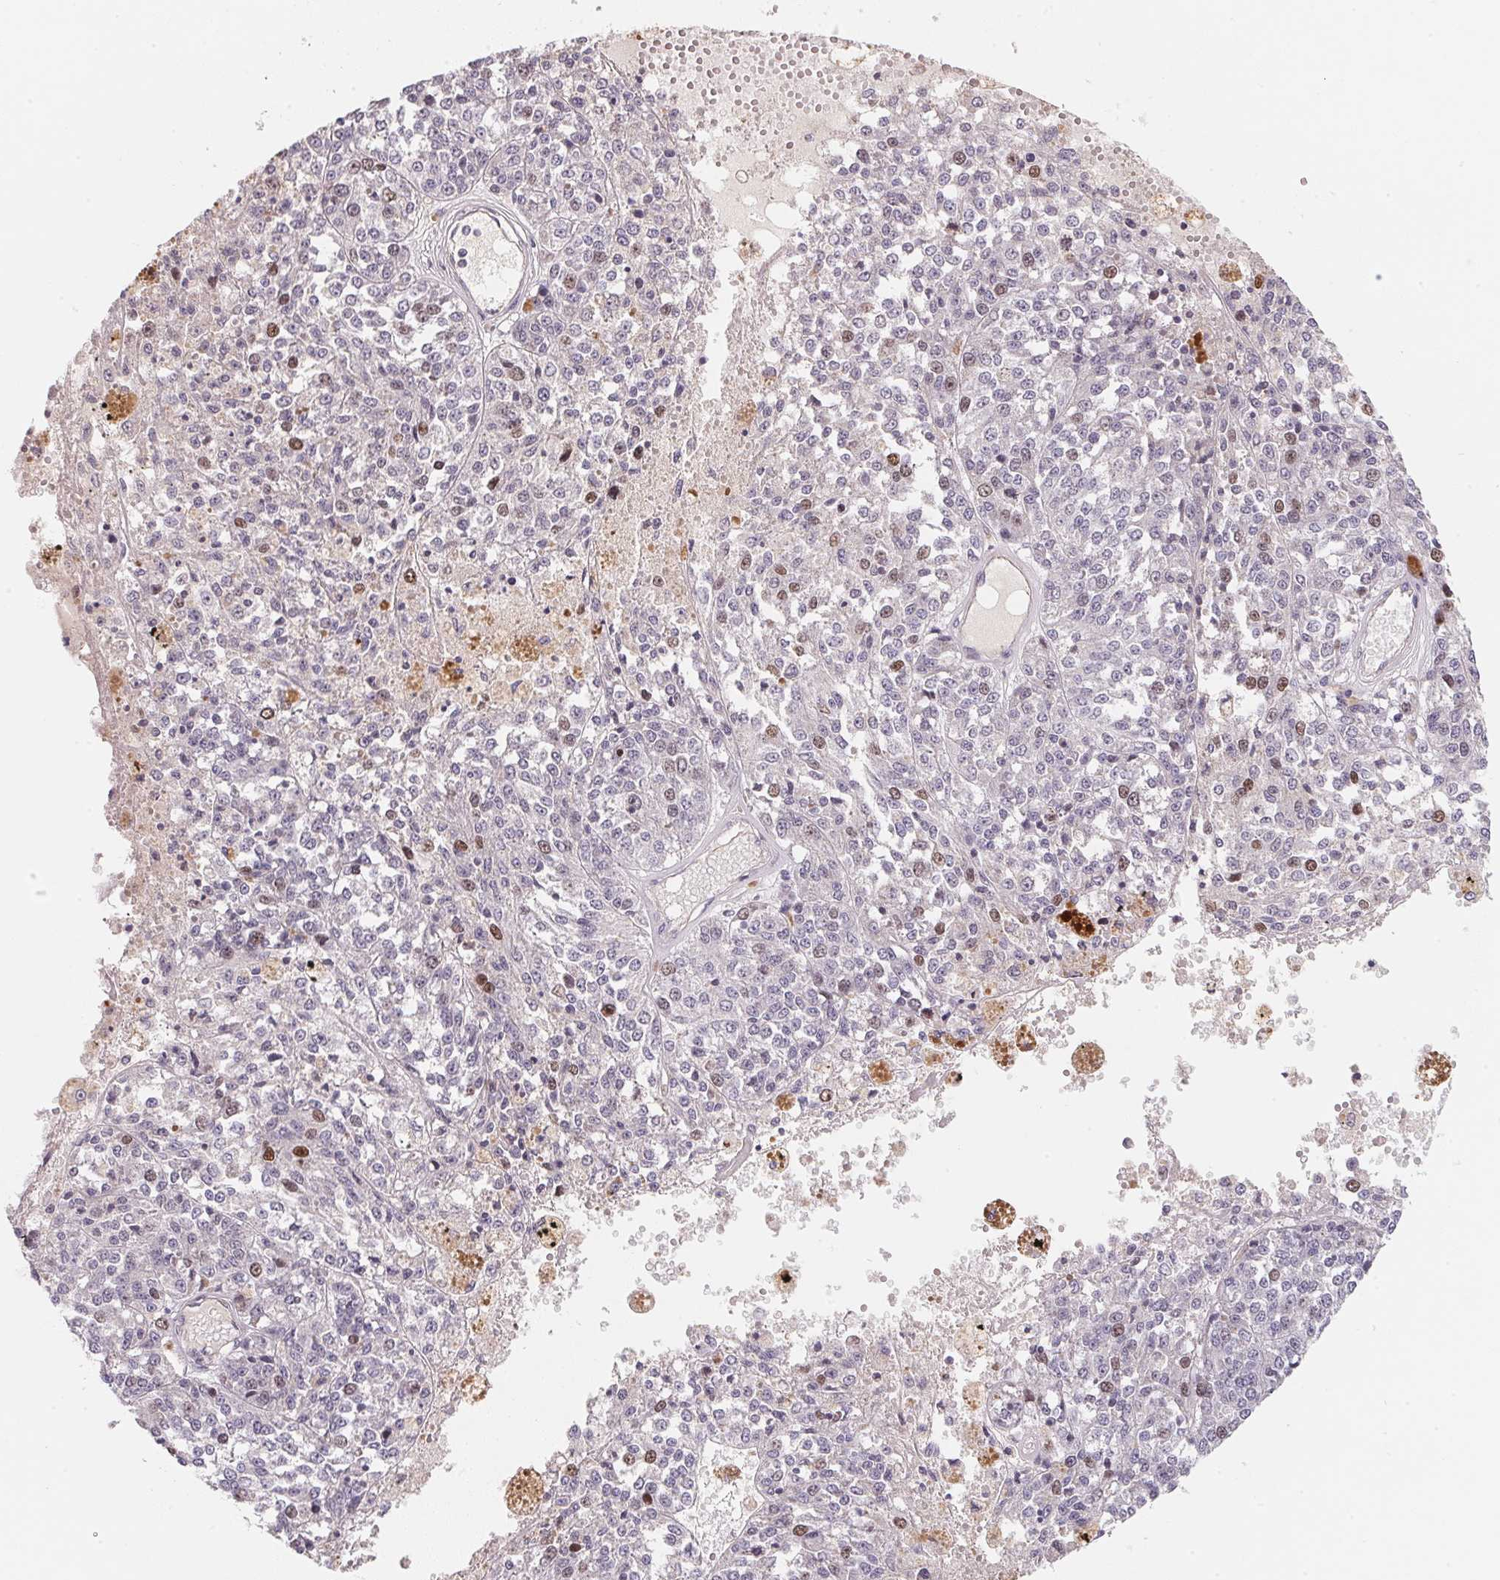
{"staining": {"intensity": "moderate", "quantity": "<25%", "location": "nuclear"}, "tissue": "melanoma", "cell_type": "Tumor cells", "image_type": "cancer", "snomed": [{"axis": "morphology", "description": "Malignant melanoma, Metastatic site"}, {"axis": "topography", "description": "Lymph node"}], "caption": "Immunohistochemistry (IHC) staining of melanoma, which displays low levels of moderate nuclear expression in approximately <25% of tumor cells indicating moderate nuclear protein staining. The staining was performed using DAB (3,3'-diaminobenzidine) (brown) for protein detection and nuclei were counterstained in hematoxylin (blue).", "gene": "KIFC1", "patient": {"sex": "female", "age": 64}}